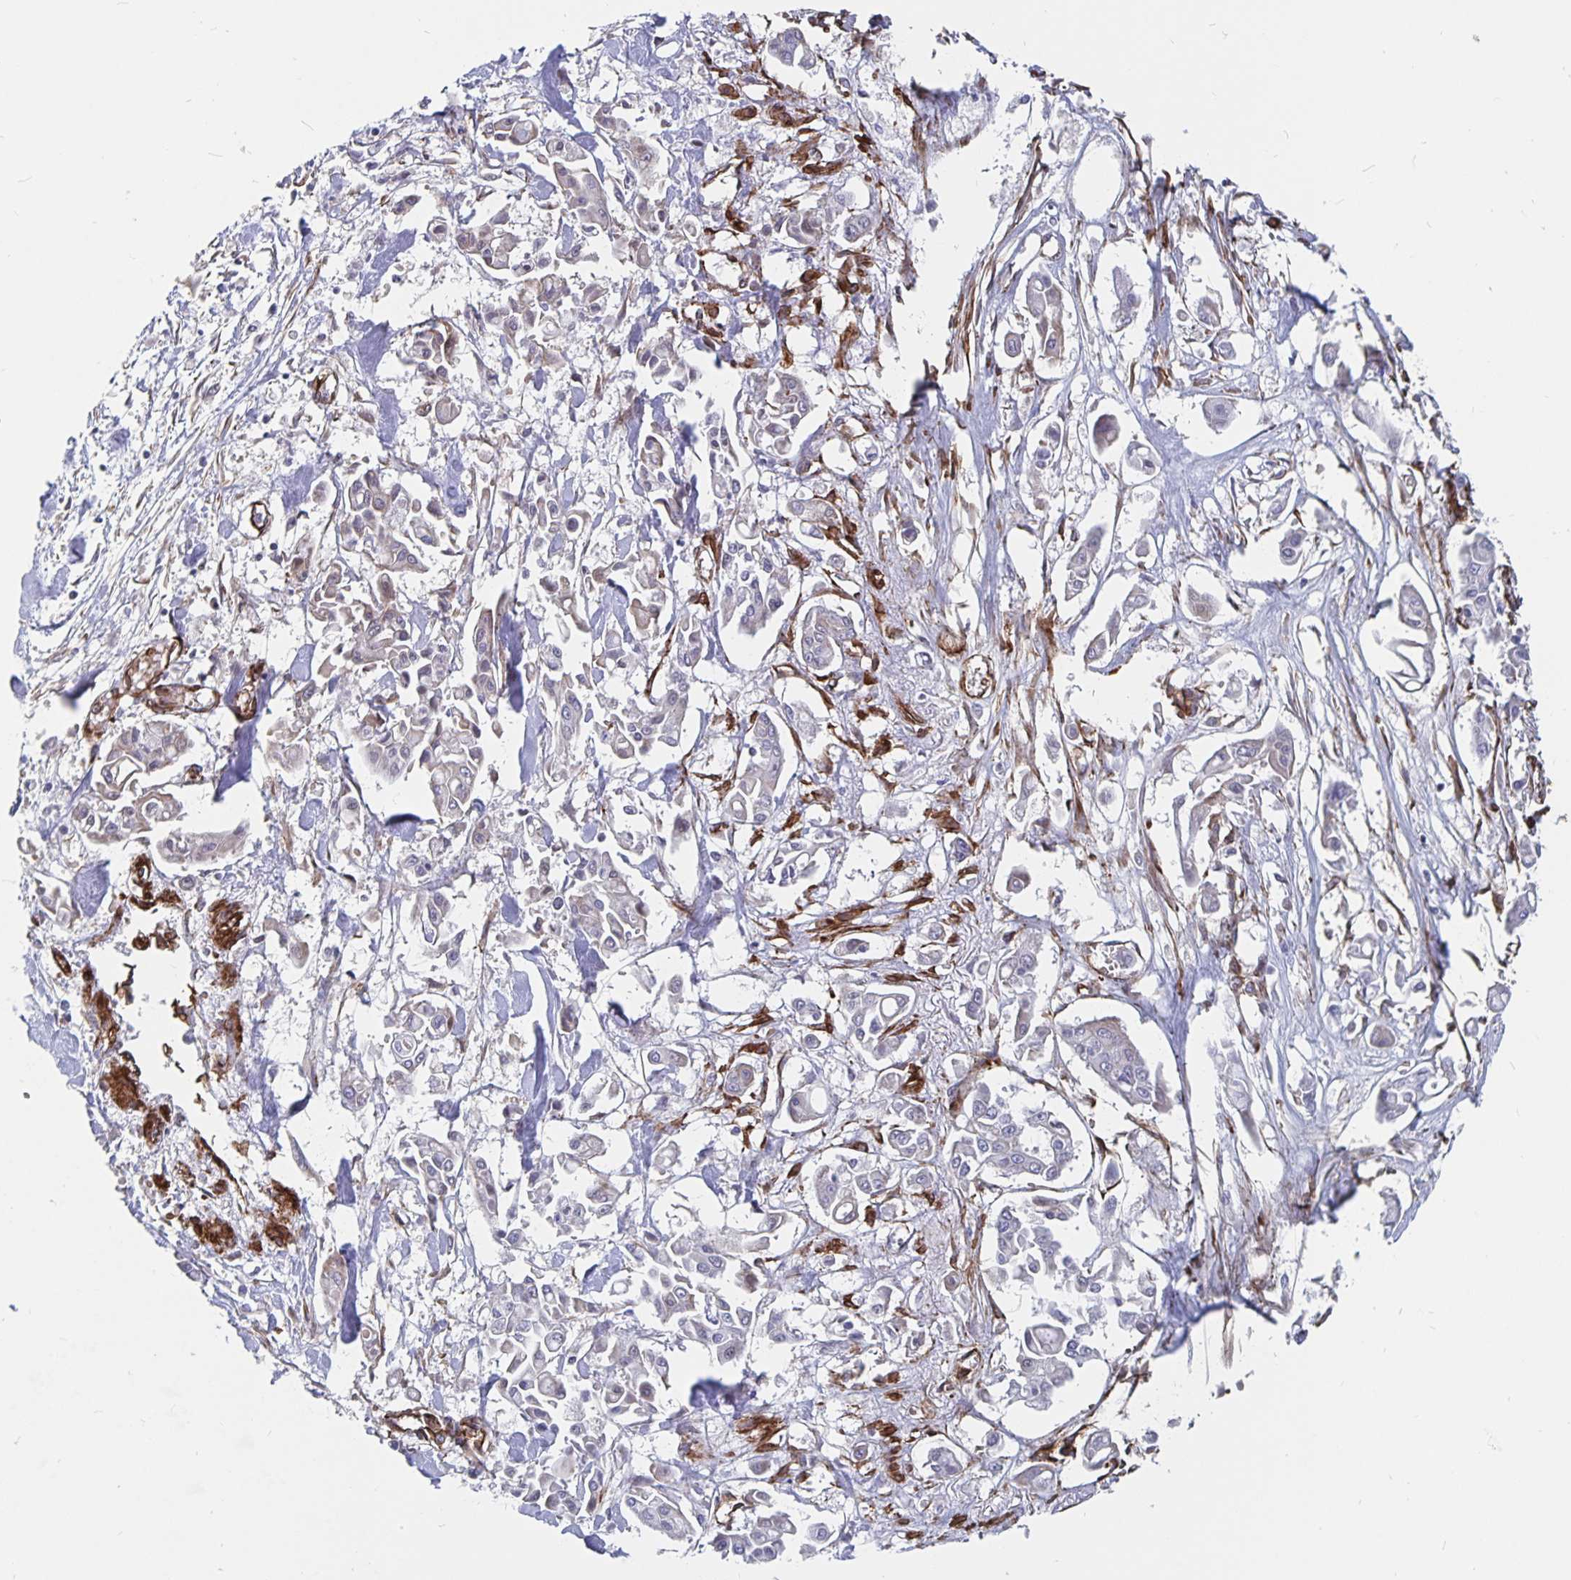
{"staining": {"intensity": "negative", "quantity": "none", "location": "none"}, "tissue": "pancreatic cancer", "cell_type": "Tumor cells", "image_type": "cancer", "snomed": [{"axis": "morphology", "description": "Adenocarcinoma, NOS"}, {"axis": "topography", "description": "Pancreas"}], "caption": "High magnification brightfield microscopy of pancreatic cancer stained with DAB (3,3'-diaminobenzidine) (brown) and counterstained with hematoxylin (blue): tumor cells show no significant staining.", "gene": "DCHS2", "patient": {"sex": "male", "age": 61}}